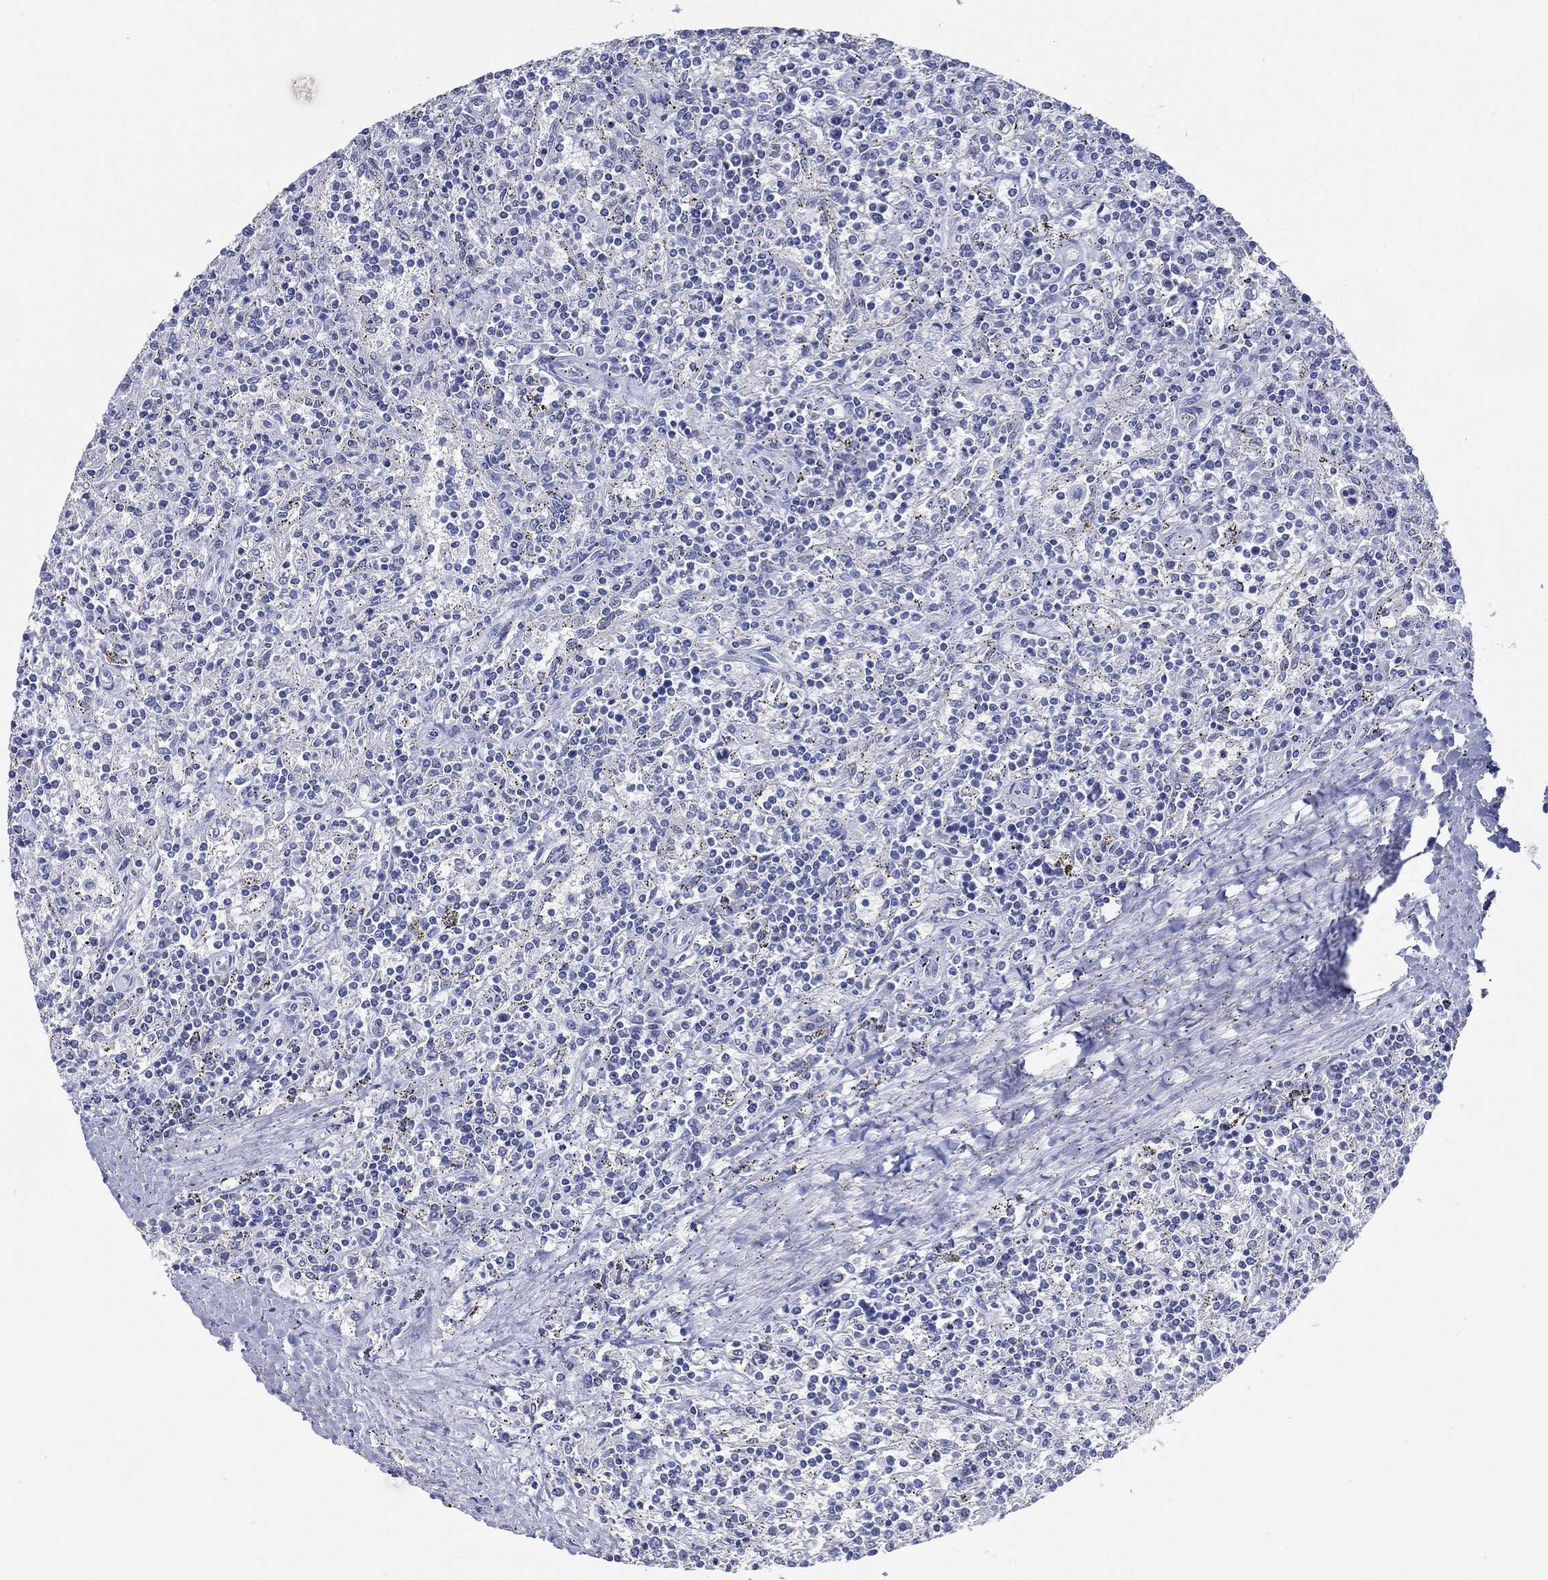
{"staining": {"intensity": "negative", "quantity": "none", "location": "none"}, "tissue": "lymphoma", "cell_type": "Tumor cells", "image_type": "cancer", "snomed": [{"axis": "morphology", "description": "Malignant lymphoma, non-Hodgkin's type, Low grade"}, {"axis": "topography", "description": "Spleen"}], "caption": "Histopathology image shows no protein staining in tumor cells of lymphoma tissue.", "gene": "FMO1", "patient": {"sex": "male", "age": 62}}